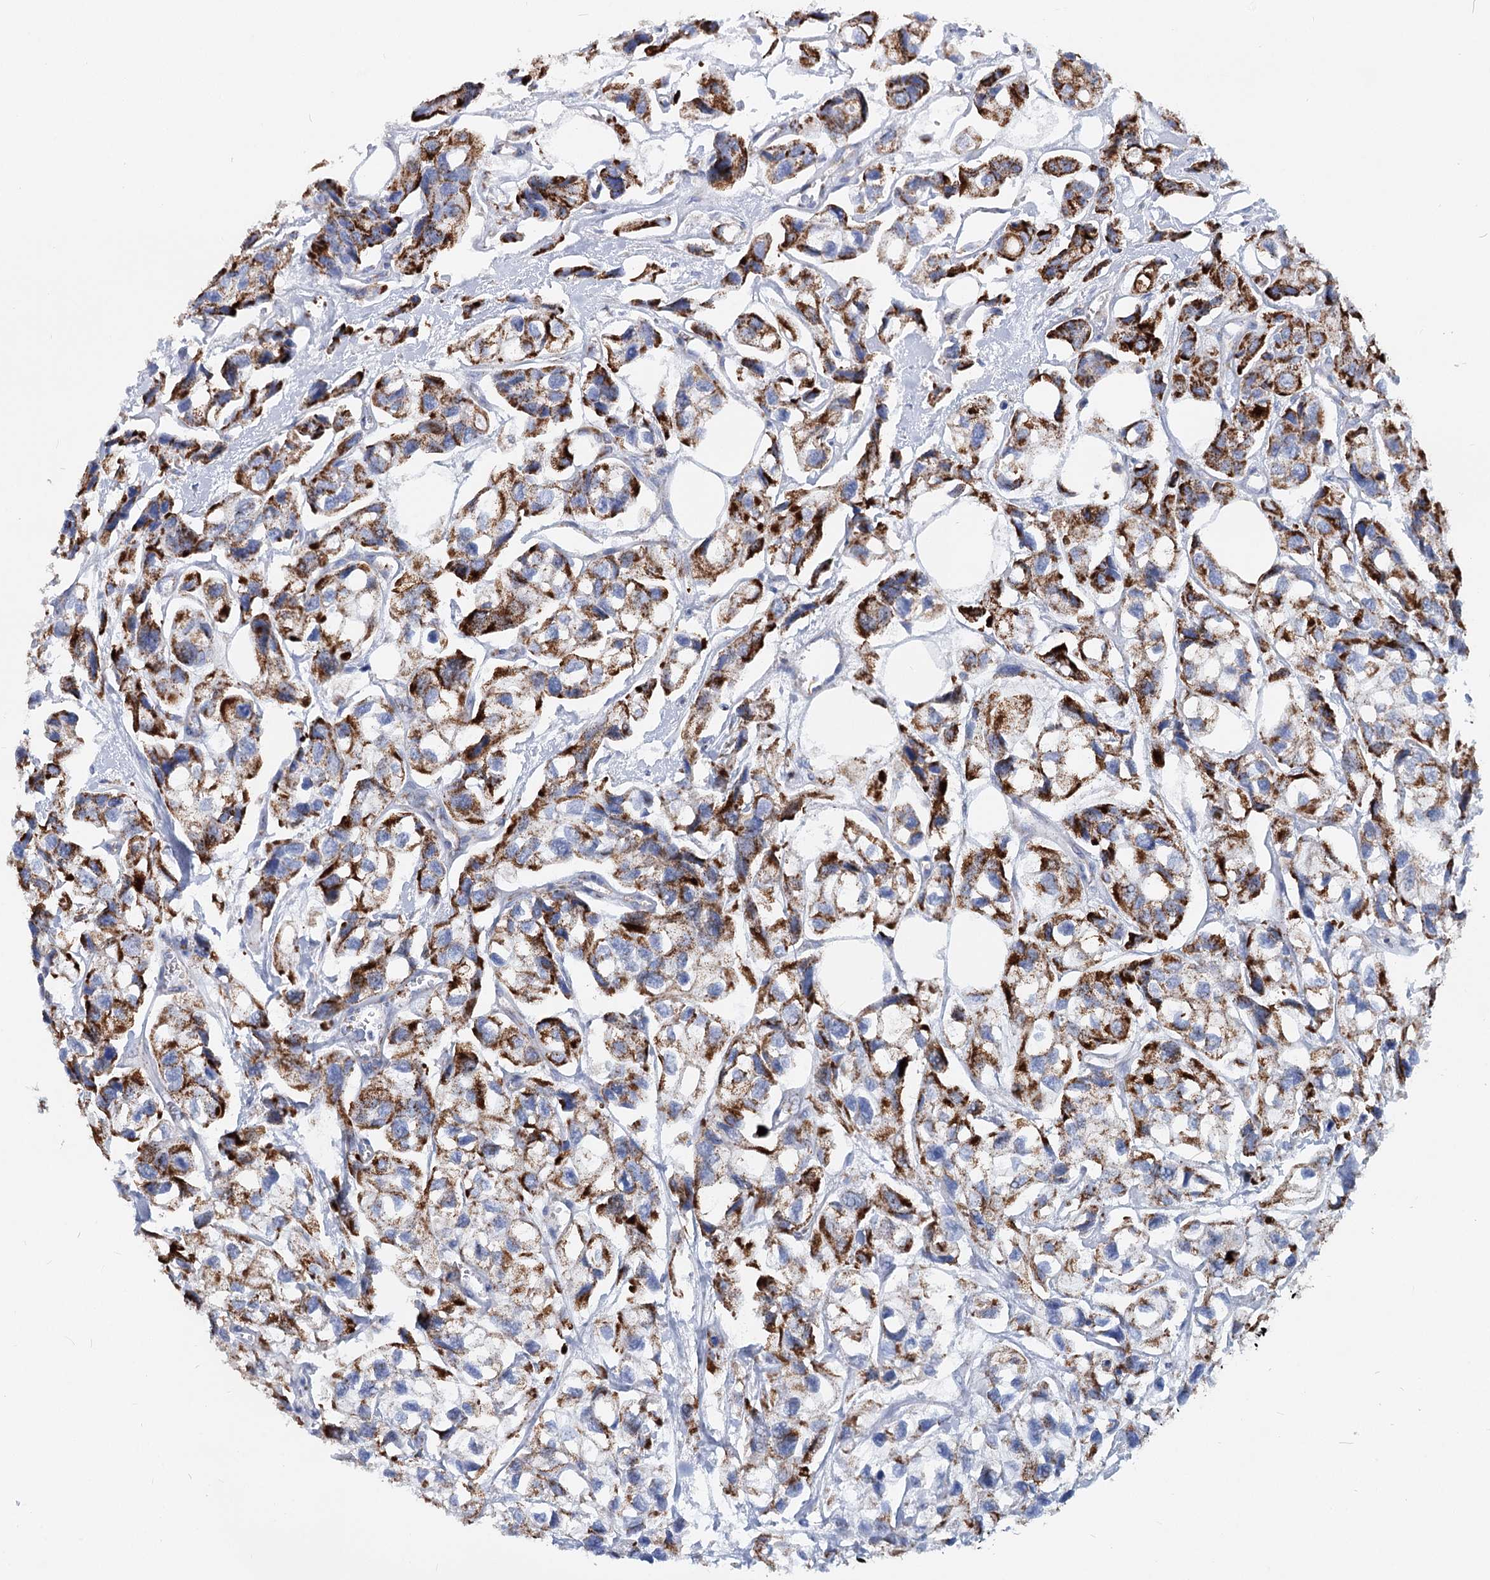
{"staining": {"intensity": "strong", "quantity": "25%-75%", "location": "cytoplasmic/membranous"}, "tissue": "urothelial cancer", "cell_type": "Tumor cells", "image_type": "cancer", "snomed": [{"axis": "morphology", "description": "Urothelial carcinoma, High grade"}, {"axis": "topography", "description": "Urinary bladder"}], "caption": "Urothelial carcinoma (high-grade) stained with a brown dye exhibits strong cytoplasmic/membranous positive positivity in about 25%-75% of tumor cells.", "gene": "MCCC2", "patient": {"sex": "male", "age": 67}}